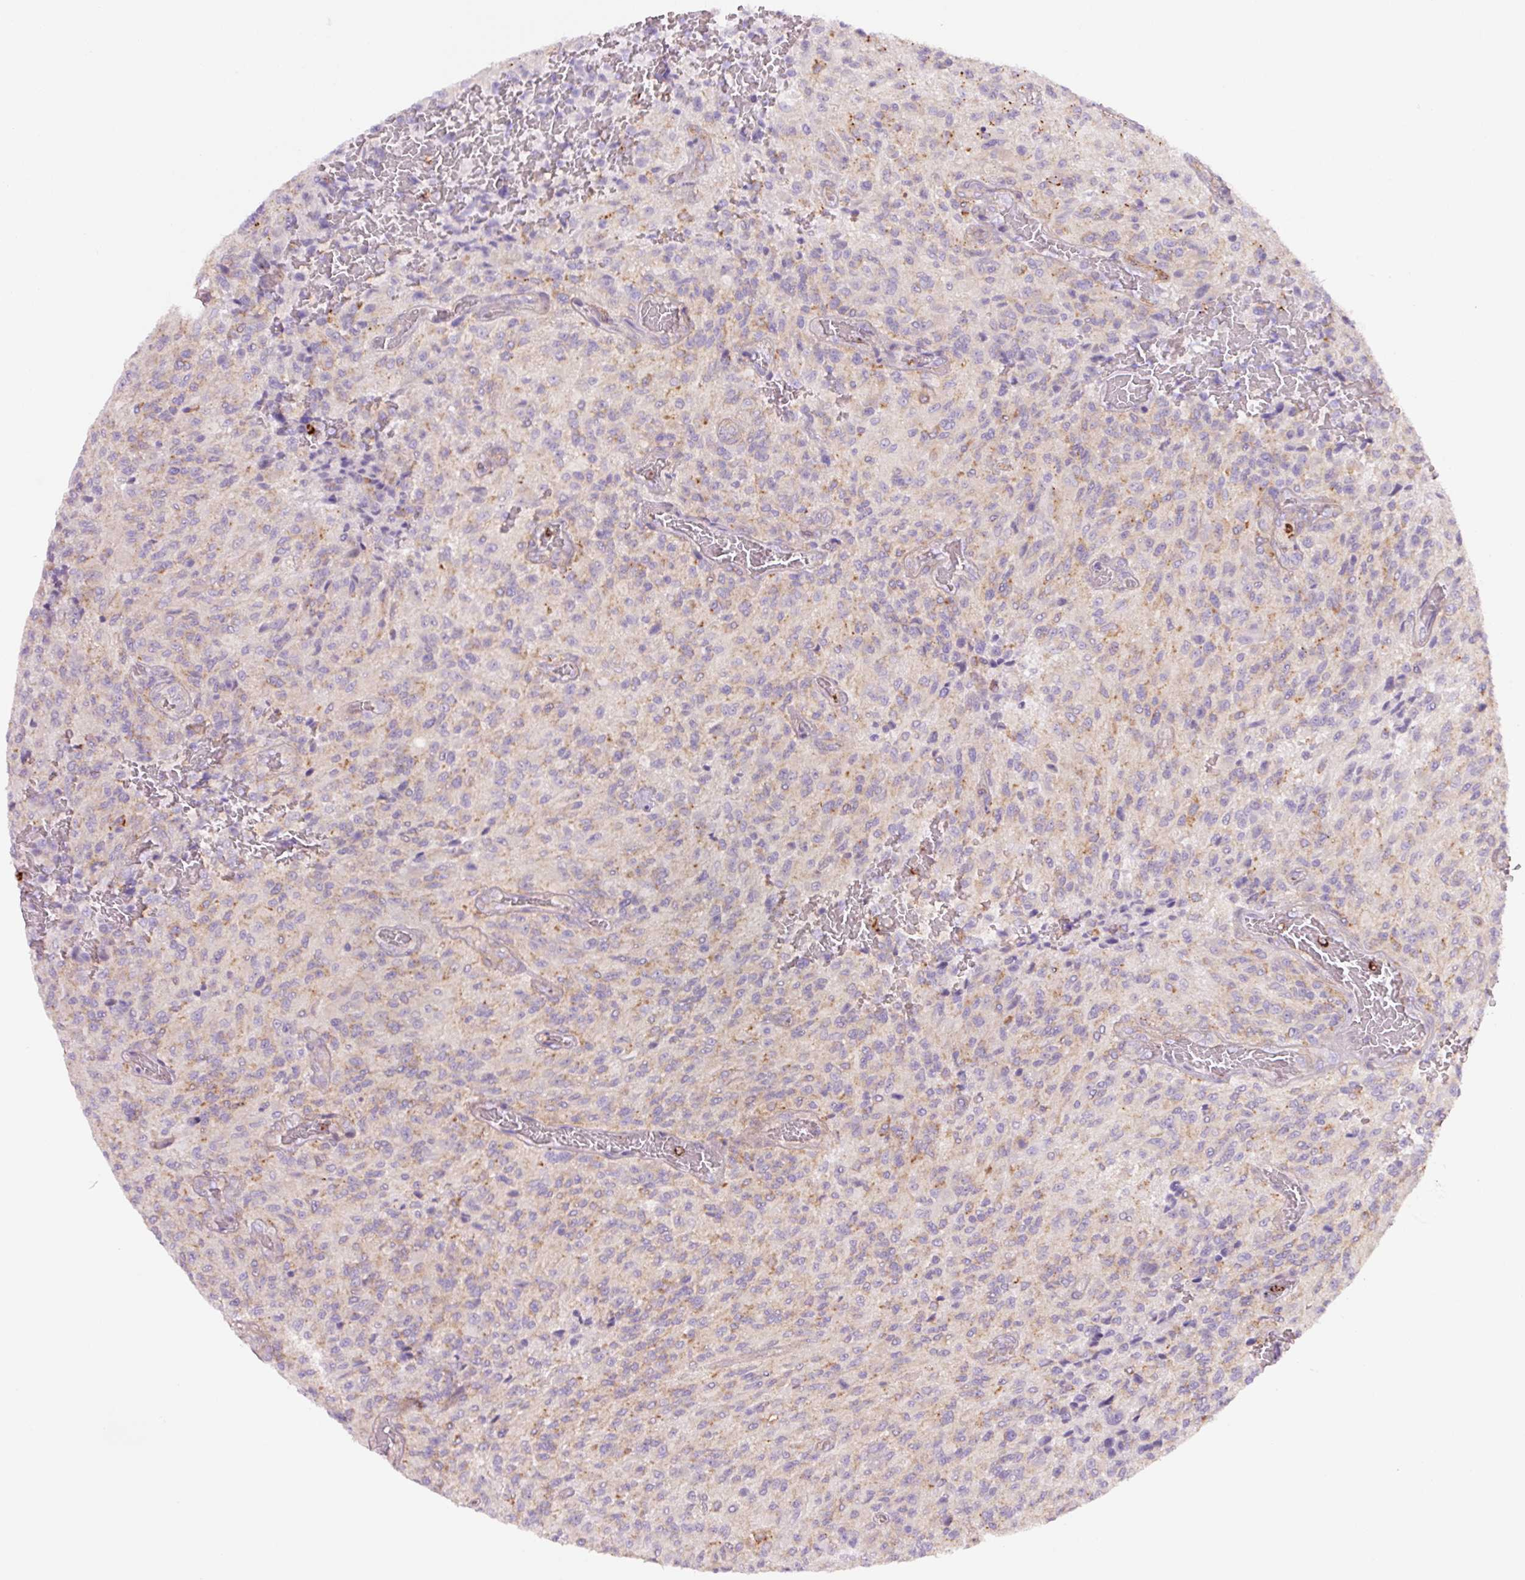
{"staining": {"intensity": "weak", "quantity": "<25%", "location": "cytoplasmic/membranous"}, "tissue": "glioma", "cell_type": "Tumor cells", "image_type": "cancer", "snomed": [{"axis": "morphology", "description": "Normal tissue, NOS"}, {"axis": "morphology", "description": "Glioma, malignant, High grade"}, {"axis": "topography", "description": "Cerebral cortex"}], "caption": "Immunohistochemistry image of neoplastic tissue: human glioma stained with DAB (3,3'-diaminobenzidine) reveals no significant protein positivity in tumor cells.", "gene": "SH2D6", "patient": {"sex": "male", "age": 56}}